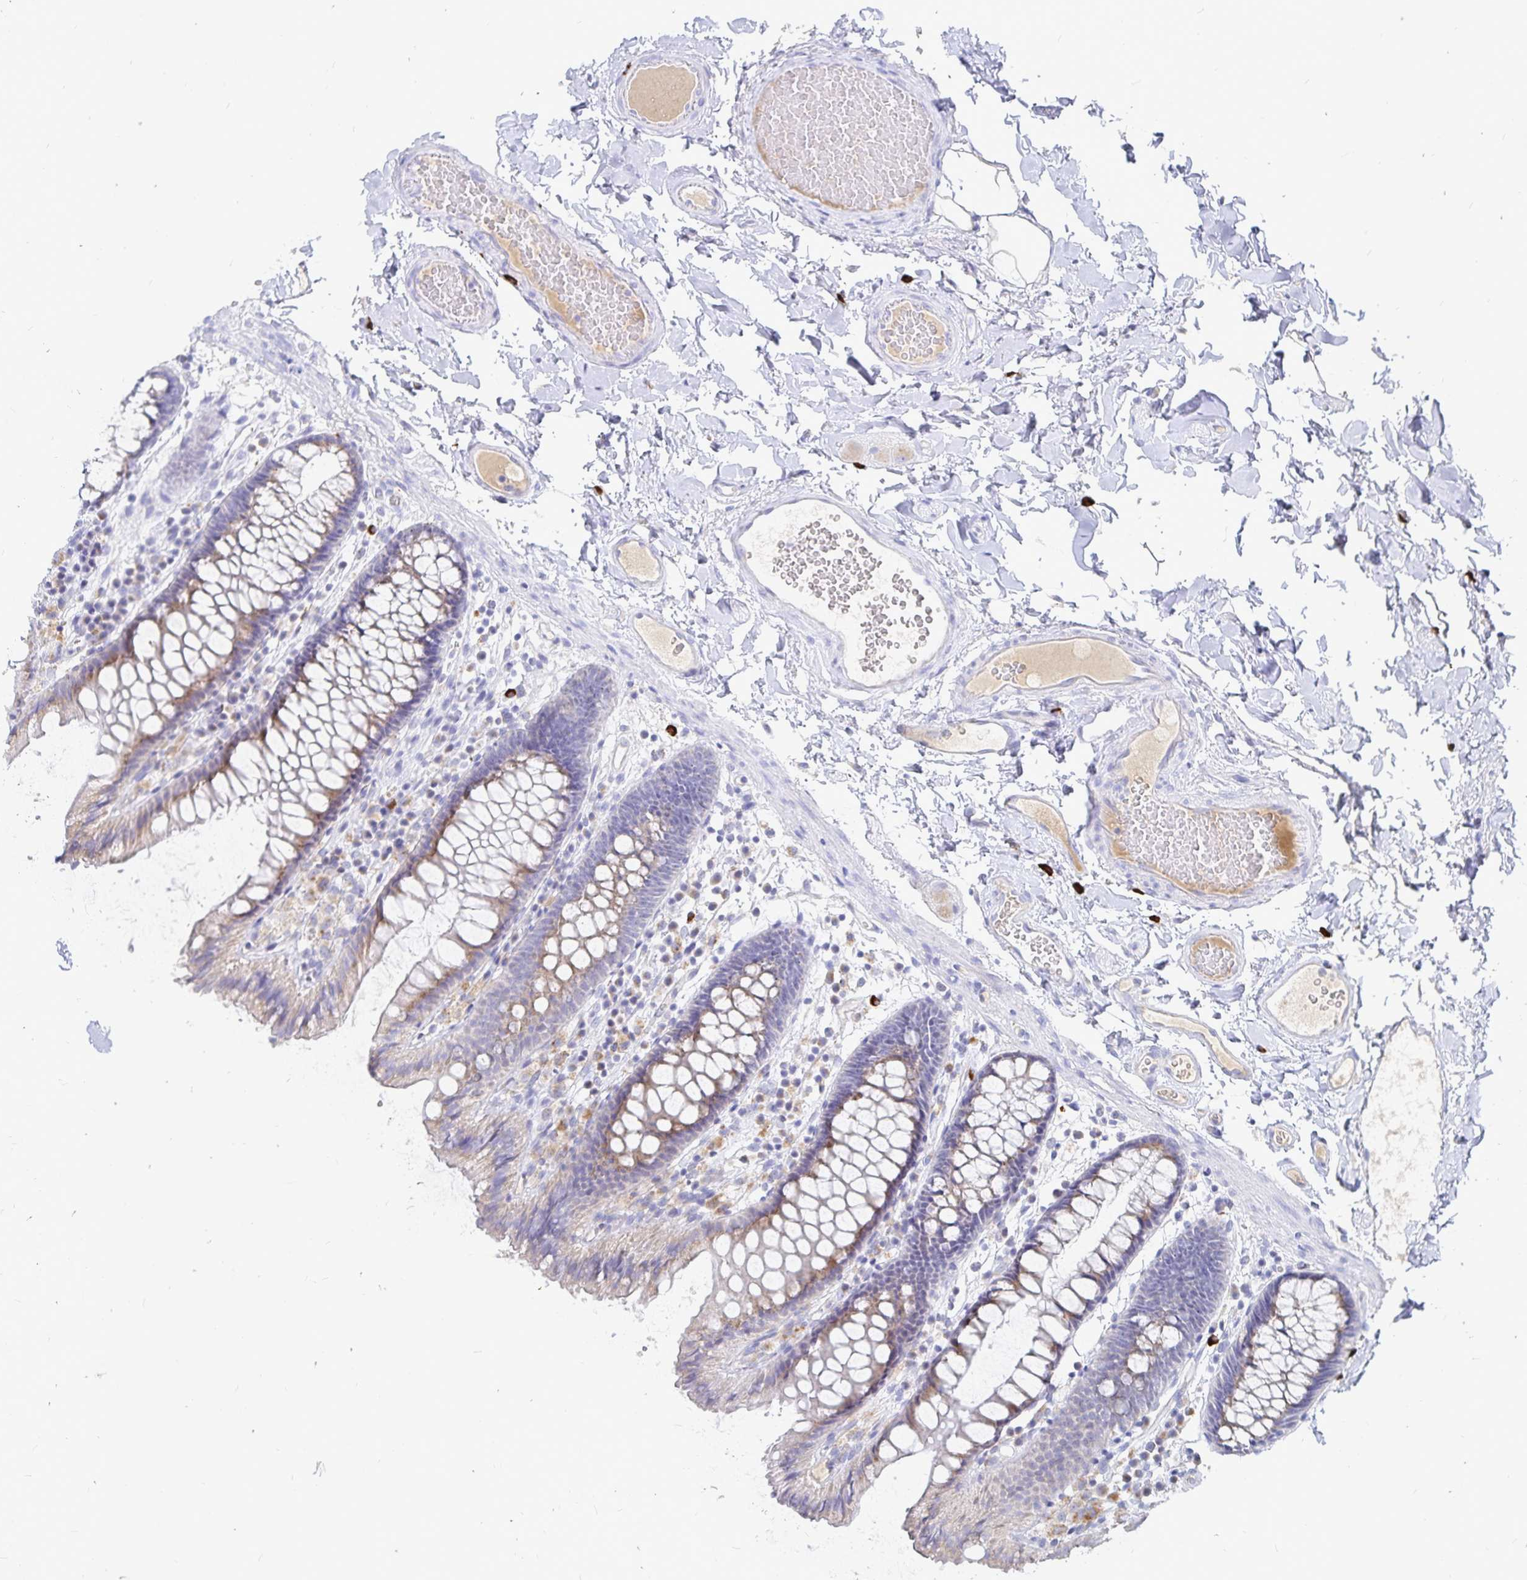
{"staining": {"intensity": "negative", "quantity": "none", "location": "none"}, "tissue": "colon", "cell_type": "Endothelial cells", "image_type": "normal", "snomed": [{"axis": "morphology", "description": "Normal tissue, NOS"}, {"axis": "topography", "description": "Colon"}], "caption": "This image is of normal colon stained with immunohistochemistry to label a protein in brown with the nuclei are counter-stained blue. There is no positivity in endothelial cells.", "gene": "PKHD1", "patient": {"sex": "male", "age": 84}}